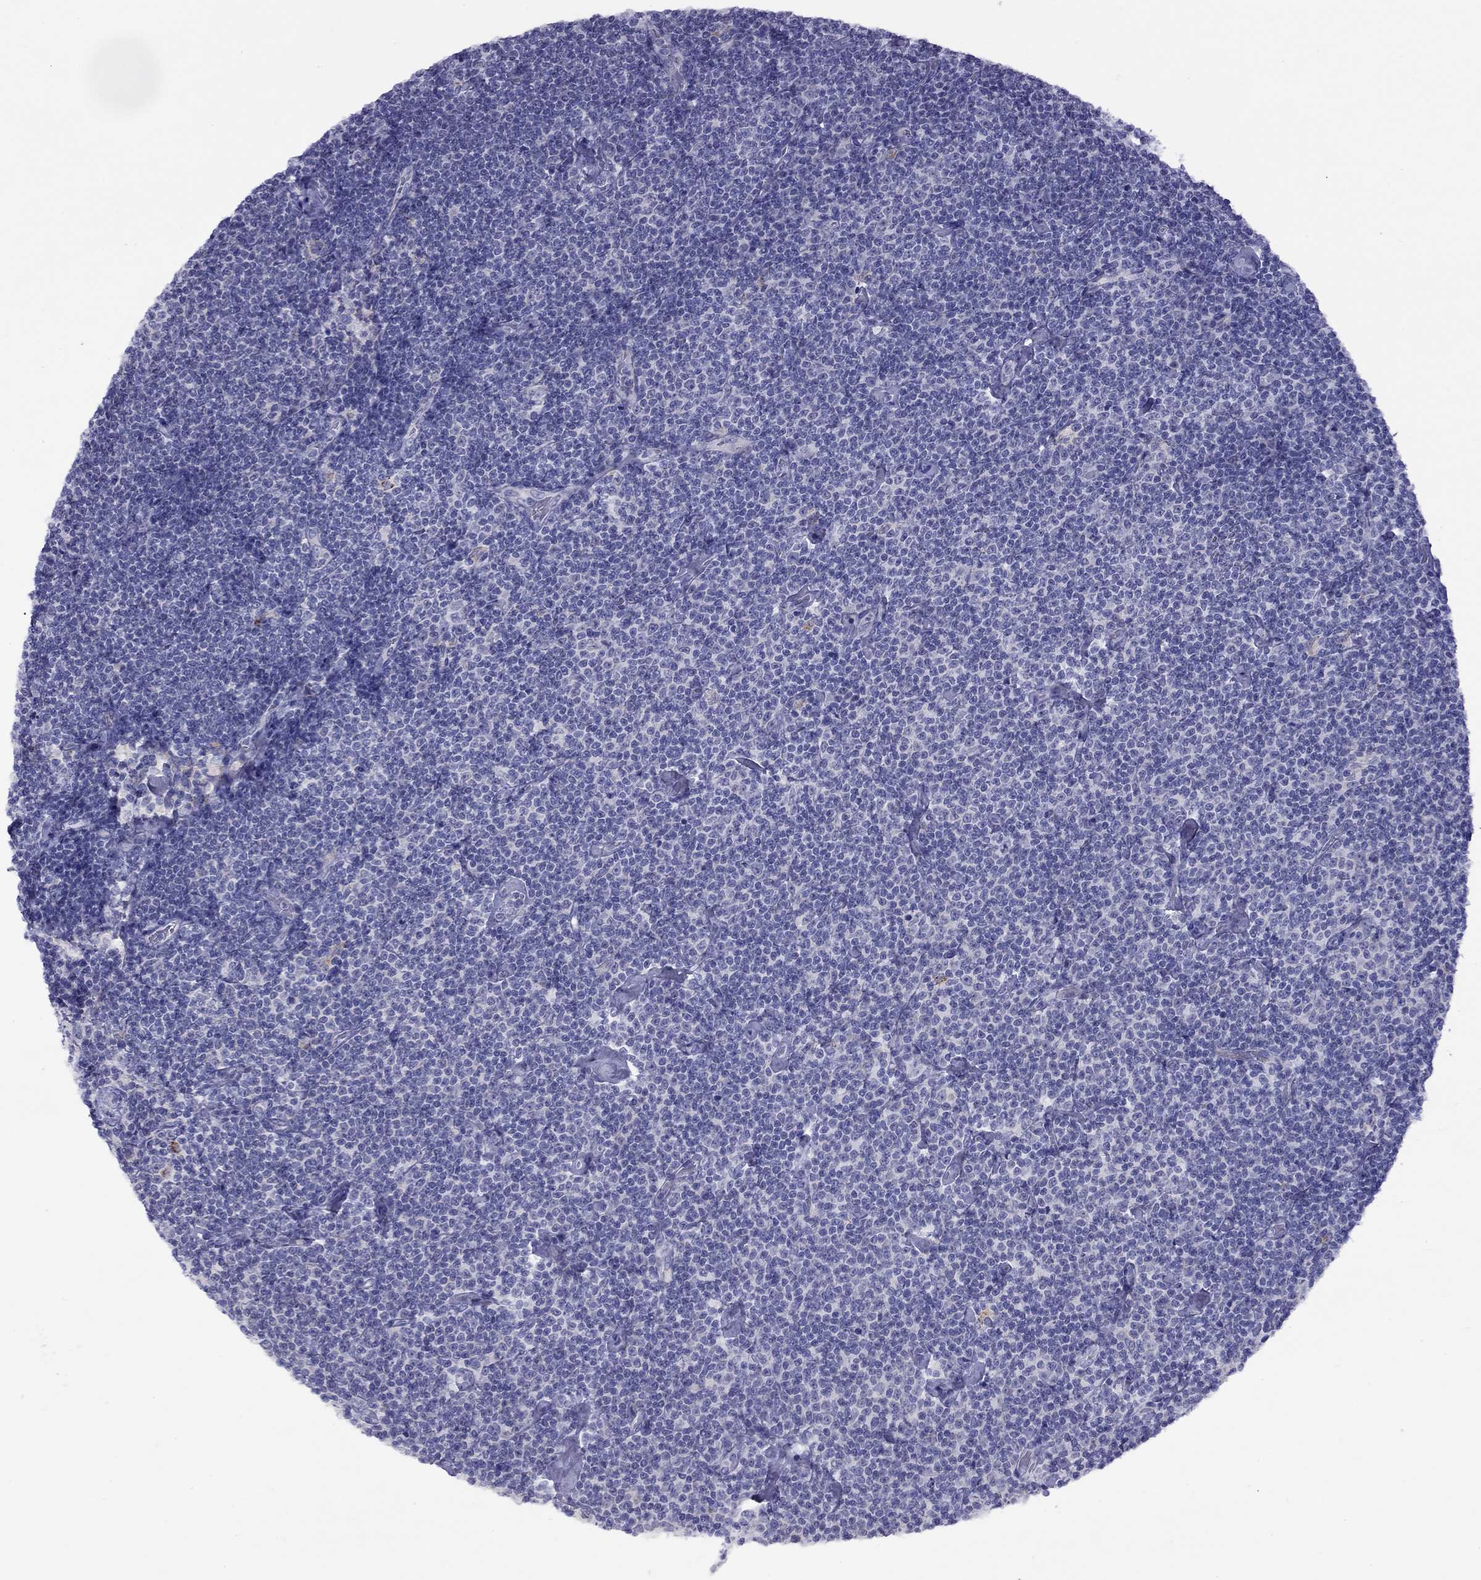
{"staining": {"intensity": "negative", "quantity": "none", "location": "none"}, "tissue": "lymphoma", "cell_type": "Tumor cells", "image_type": "cancer", "snomed": [{"axis": "morphology", "description": "Malignant lymphoma, non-Hodgkin's type, Low grade"}, {"axis": "topography", "description": "Lymph node"}], "caption": "Tumor cells show no significant protein positivity in low-grade malignant lymphoma, non-Hodgkin's type. (DAB immunohistochemistry visualized using brightfield microscopy, high magnification).", "gene": "CPNE4", "patient": {"sex": "male", "age": 81}}